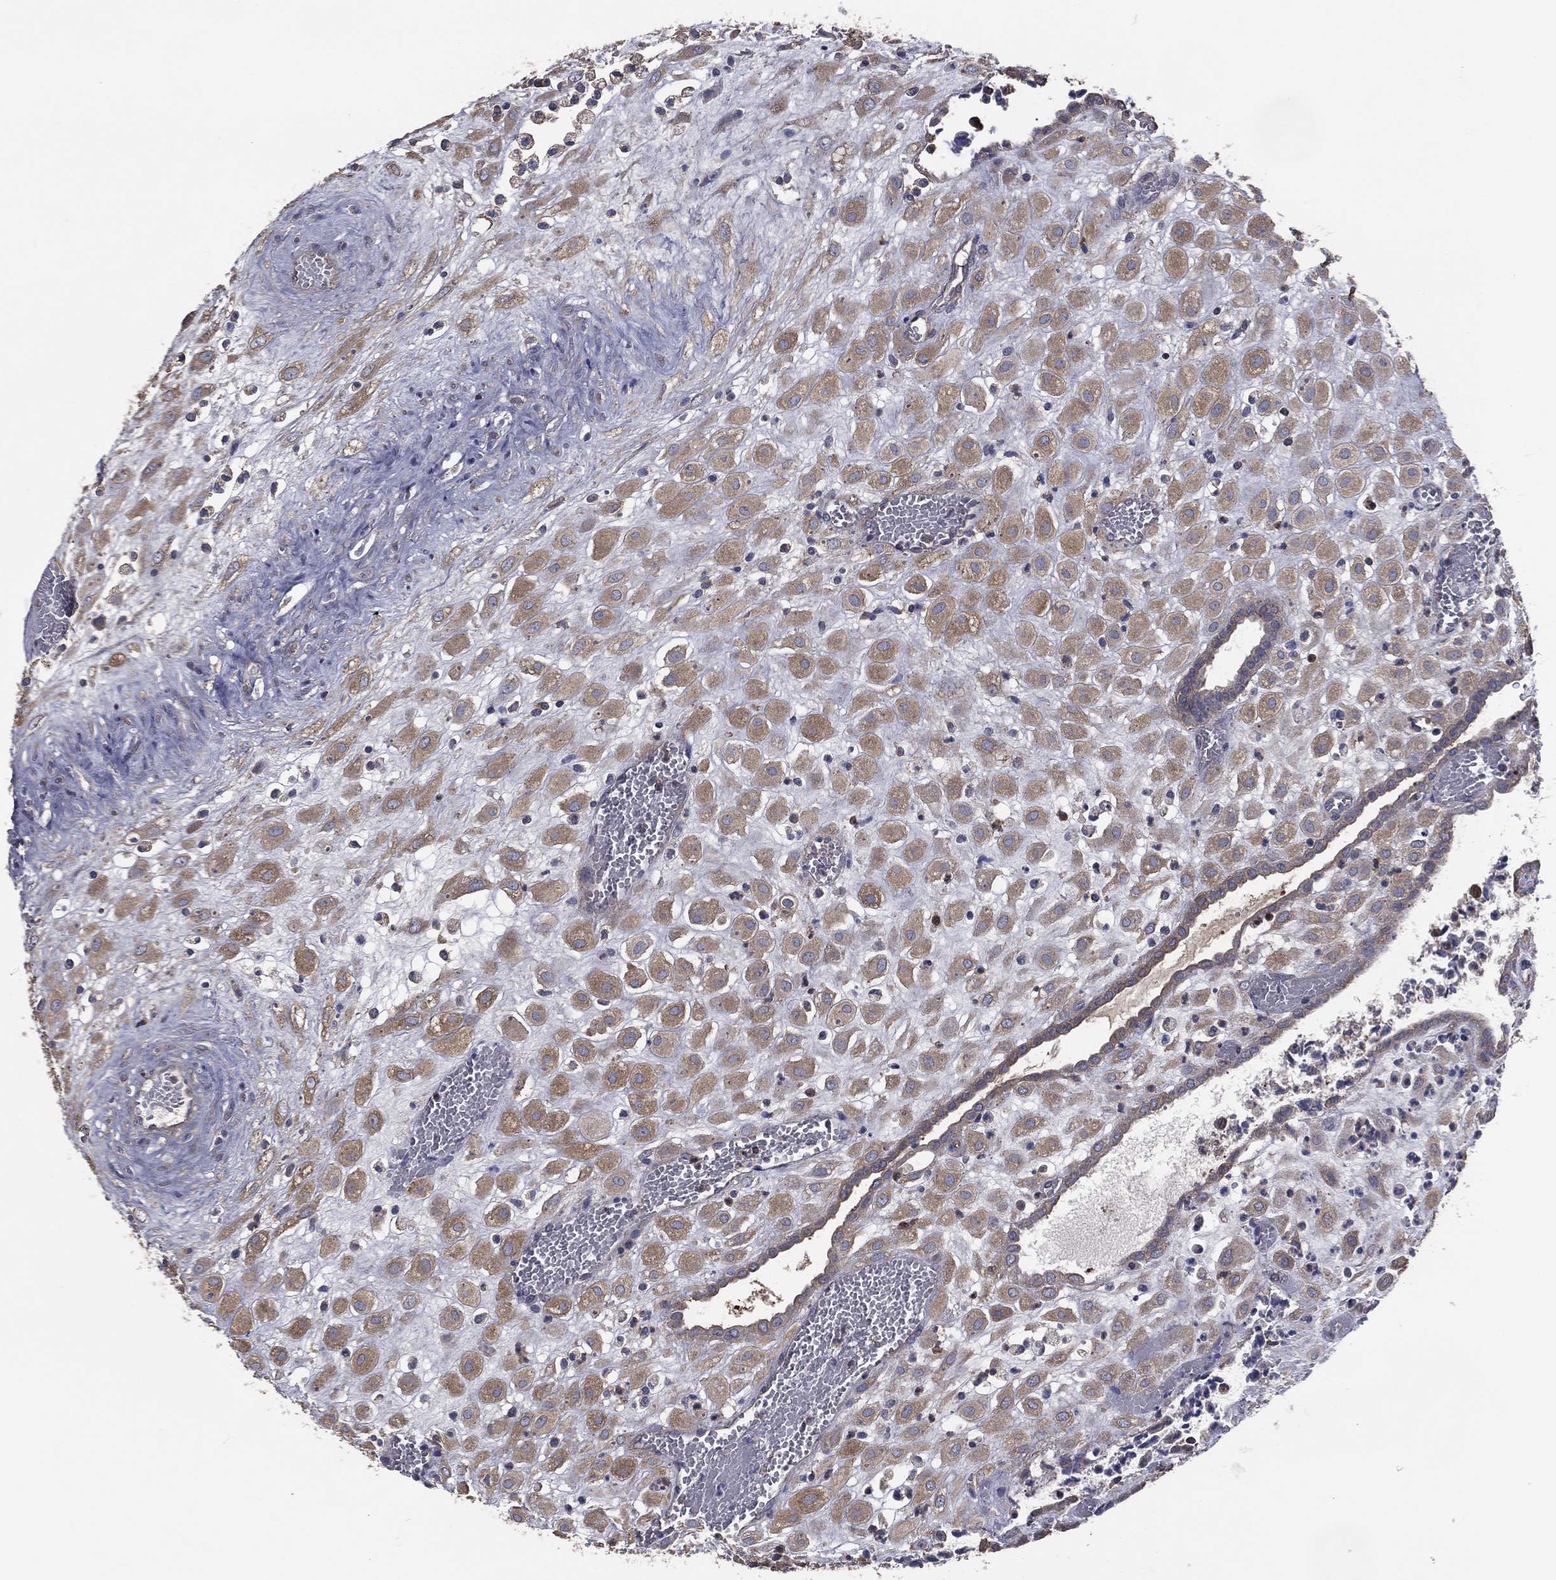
{"staining": {"intensity": "moderate", "quantity": ">75%", "location": "cytoplasmic/membranous"}, "tissue": "placenta", "cell_type": "Decidual cells", "image_type": "normal", "snomed": [{"axis": "morphology", "description": "Normal tissue, NOS"}, {"axis": "topography", "description": "Placenta"}], "caption": "This is a histology image of immunohistochemistry (IHC) staining of normal placenta, which shows moderate positivity in the cytoplasmic/membranous of decidual cells.", "gene": "SARS1", "patient": {"sex": "female", "age": 24}}